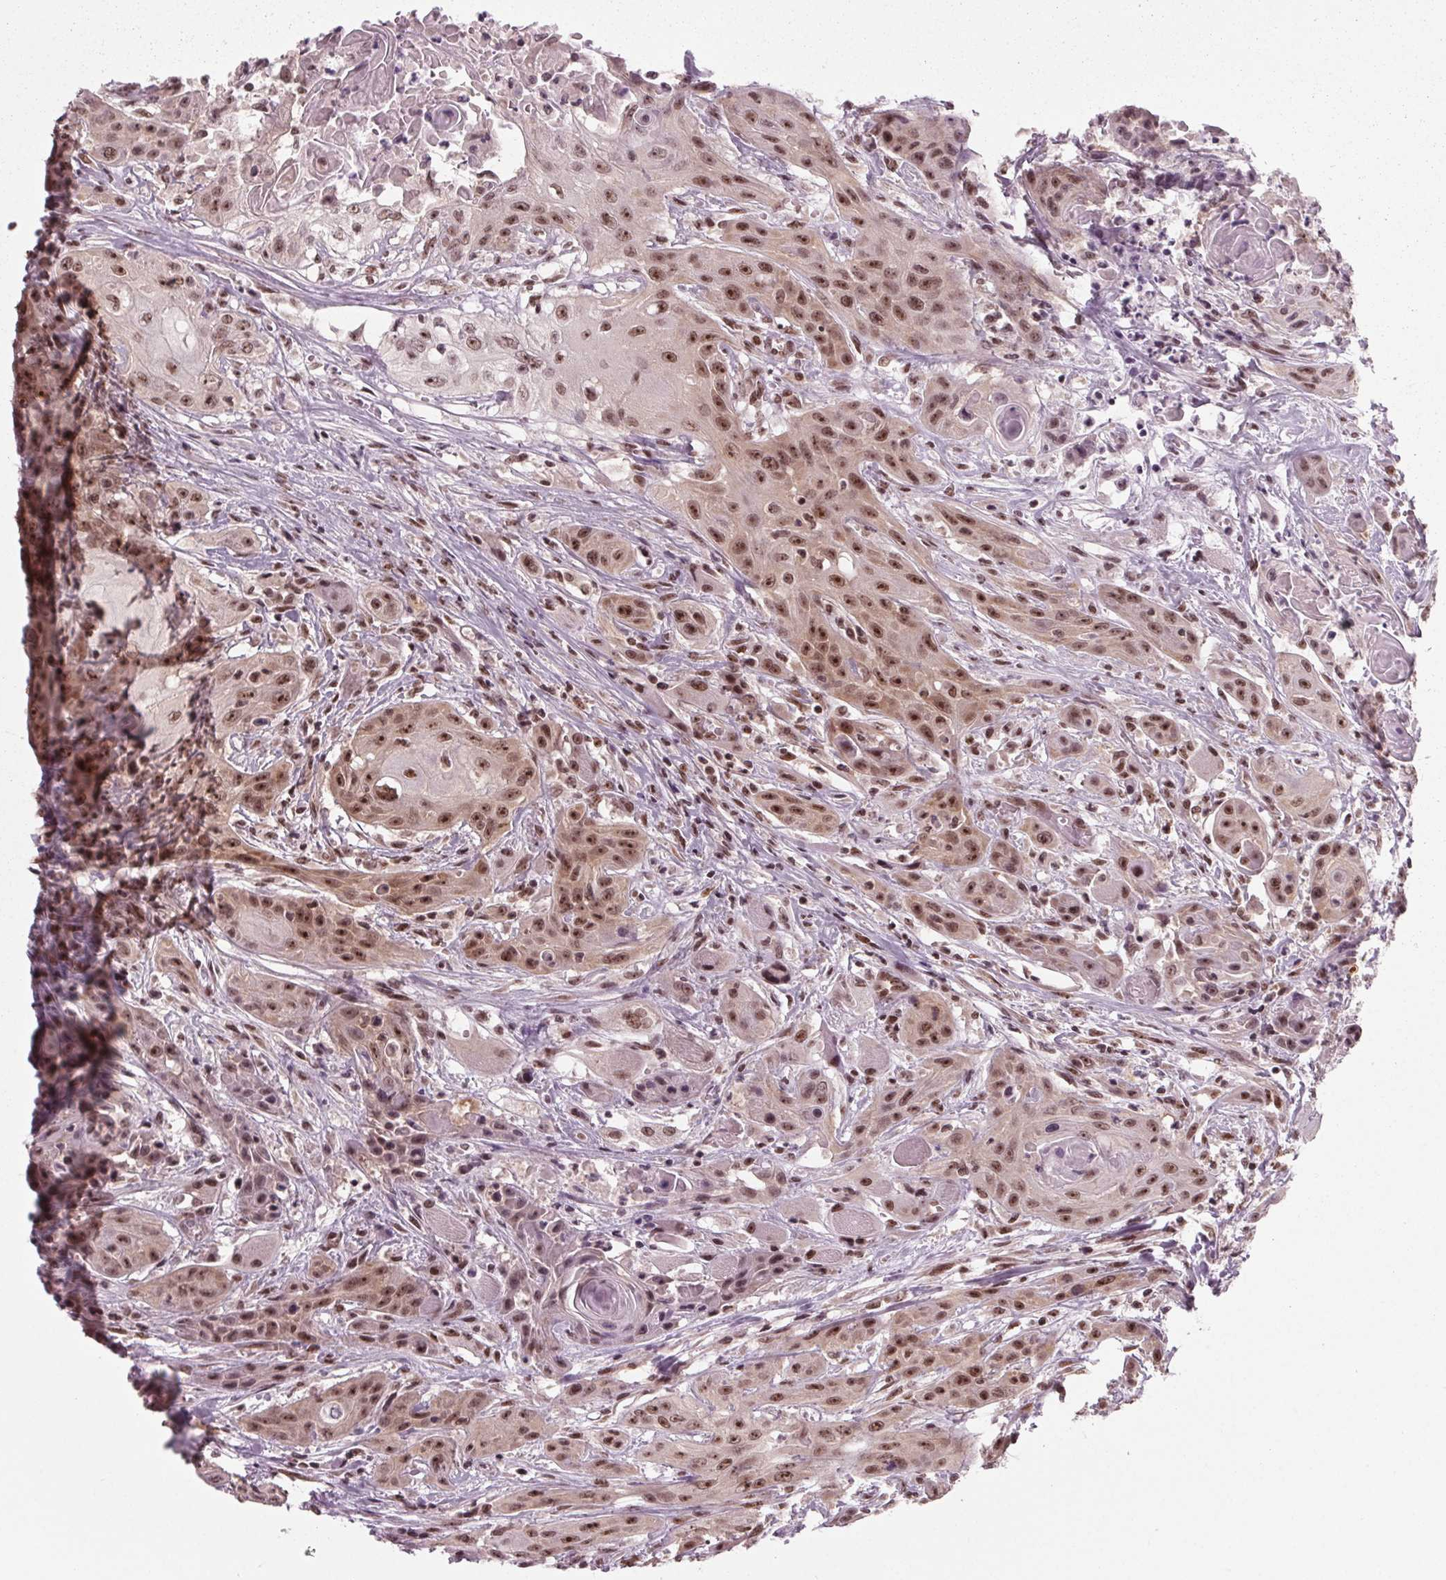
{"staining": {"intensity": "strong", "quantity": ">75%", "location": "nuclear"}, "tissue": "head and neck cancer", "cell_type": "Tumor cells", "image_type": "cancer", "snomed": [{"axis": "morphology", "description": "Squamous cell carcinoma, NOS"}, {"axis": "topography", "description": "Oral tissue"}, {"axis": "topography", "description": "Head-Neck"}, {"axis": "topography", "description": "Neck, NOS"}], "caption": "DAB immunohistochemical staining of human head and neck squamous cell carcinoma shows strong nuclear protein positivity in about >75% of tumor cells. (Brightfield microscopy of DAB IHC at high magnification).", "gene": "DDX41", "patient": {"sex": "female", "age": 55}}